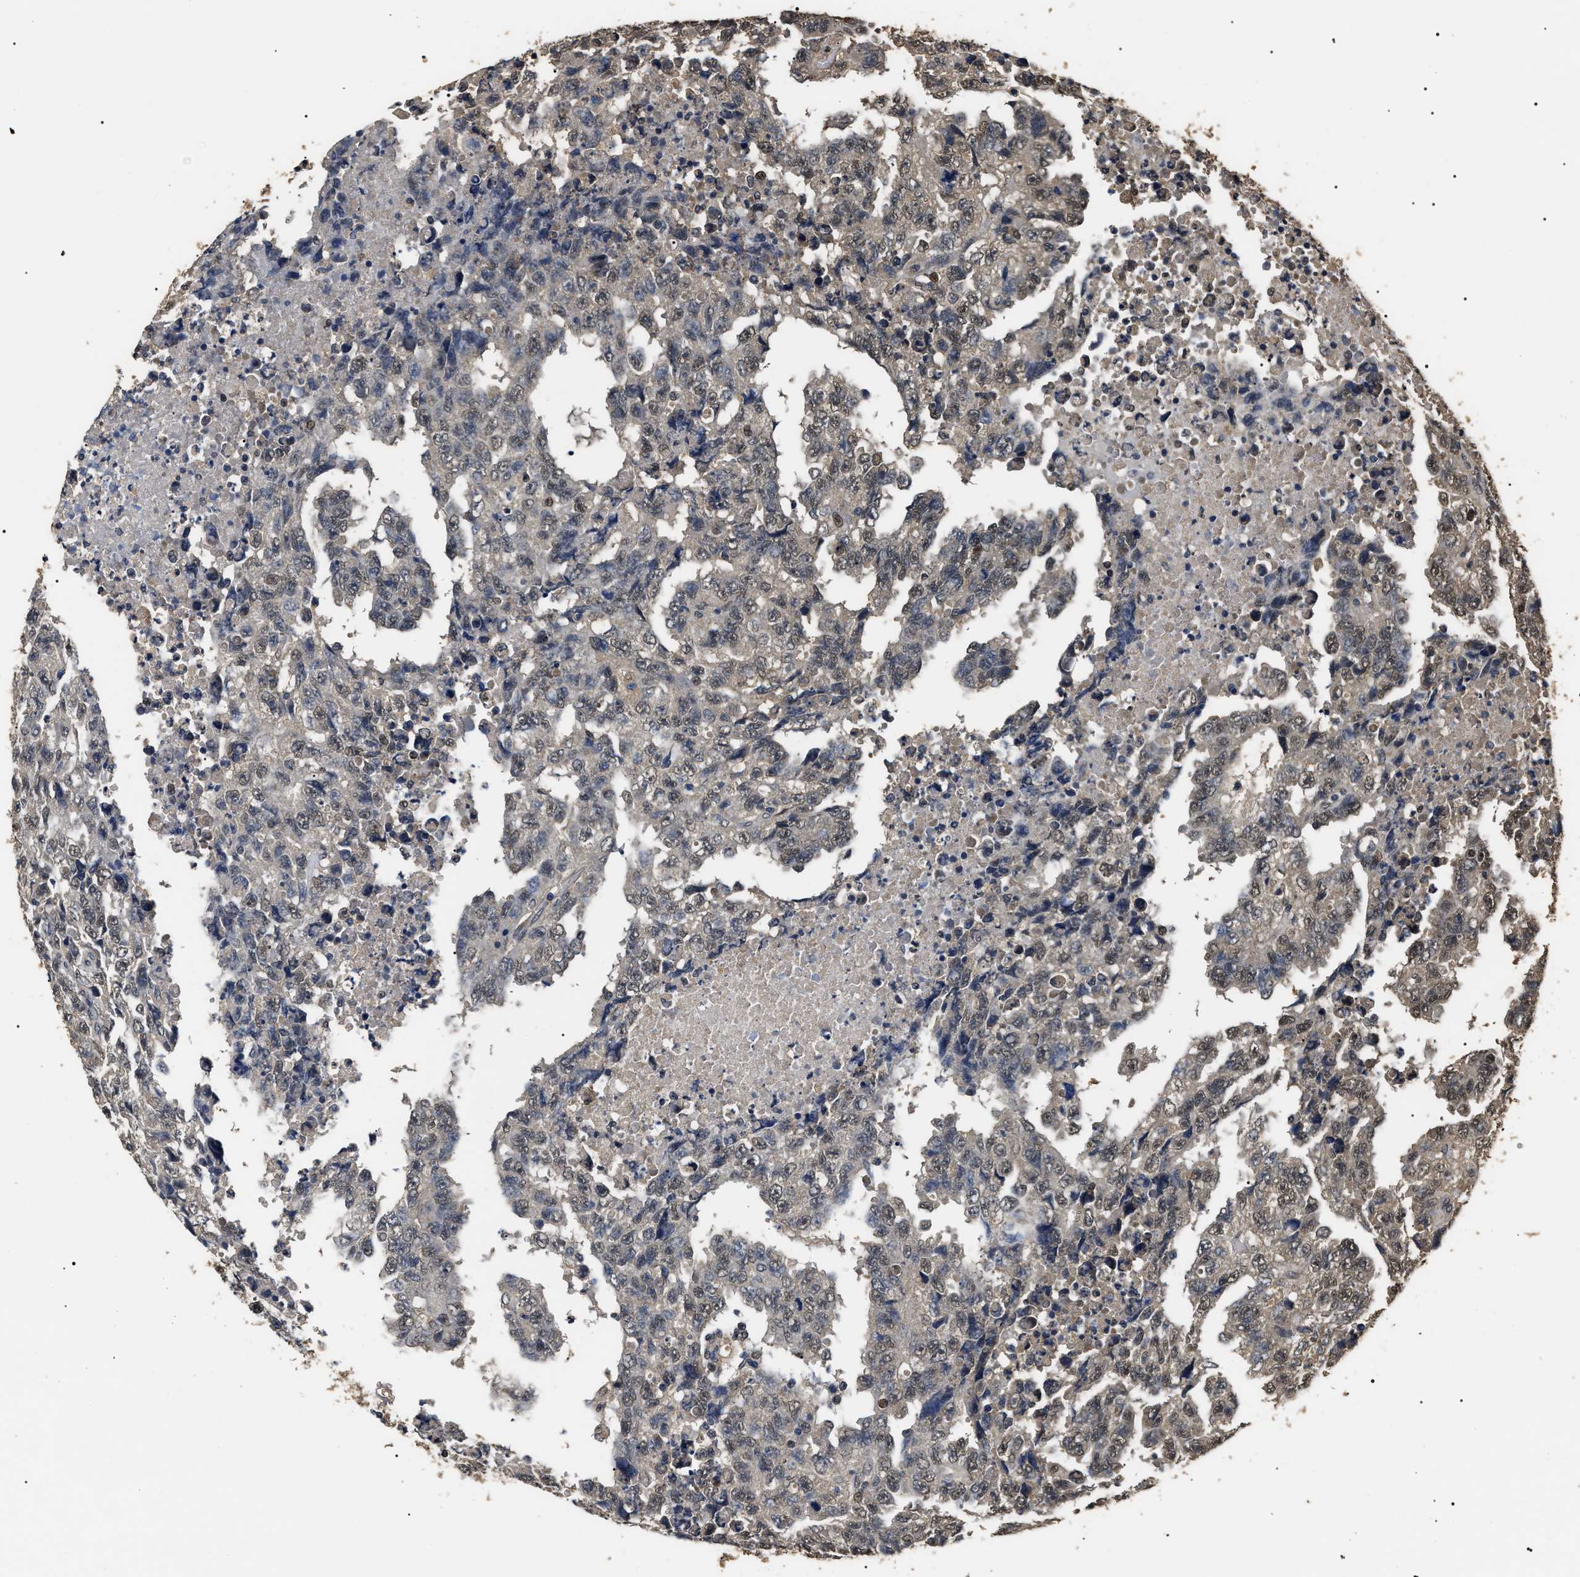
{"staining": {"intensity": "weak", "quantity": "25%-75%", "location": "nuclear"}, "tissue": "testis cancer", "cell_type": "Tumor cells", "image_type": "cancer", "snomed": [{"axis": "morphology", "description": "Necrosis, NOS"}, {"axis": "morphology", "description": "Carcinoma, Embryonal, NOS"}, {"axis": "topography", "description": "Testis"}], "caption": "Testis embryonal carcinoma was stained to show a protein in brown. There is low levels of weak nuclear positivity in about 25%-75% of tumor cells.", "gene": "PSMD8", "patient": {"sex": "male", "age": 19}}